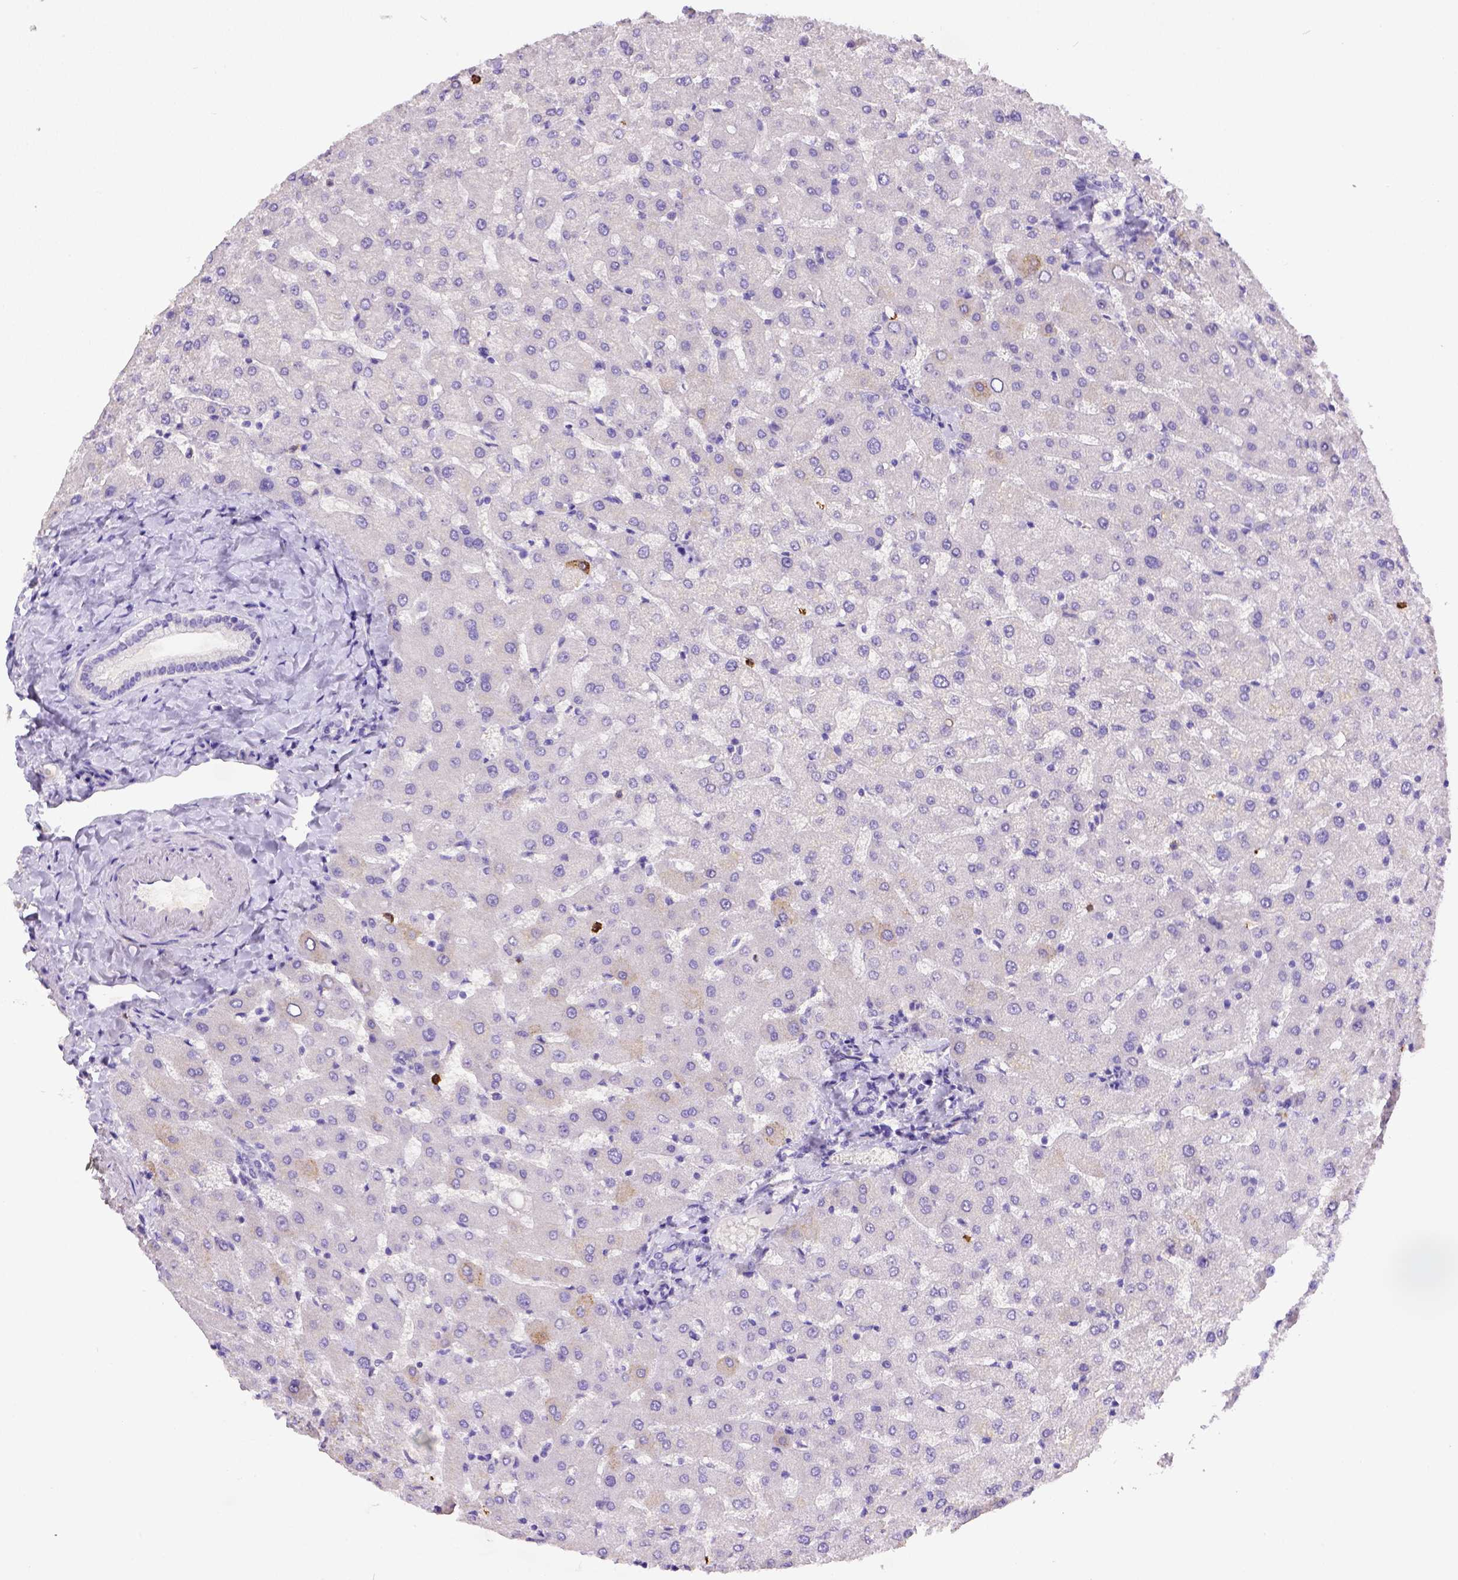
{"staining": {"intensity": "negative", "quantity": "none", "location": "none"}, "tissue": "liver", "cell_type": "Cholangiocytes", "image_type": "normal", "snomed": [{"axis": "morphology", "description": "Normal tissue, NOS"}, {"axis": "topography", "description": "Liver"}], "caption": "High power microscopy histopathology image of an immunohistochemistry (IHC) image of benign liver, revealing no significant staining in cholangiocytes.", "gene": "B3GAT1", "patient": {"sex": "female", "age": 50}}